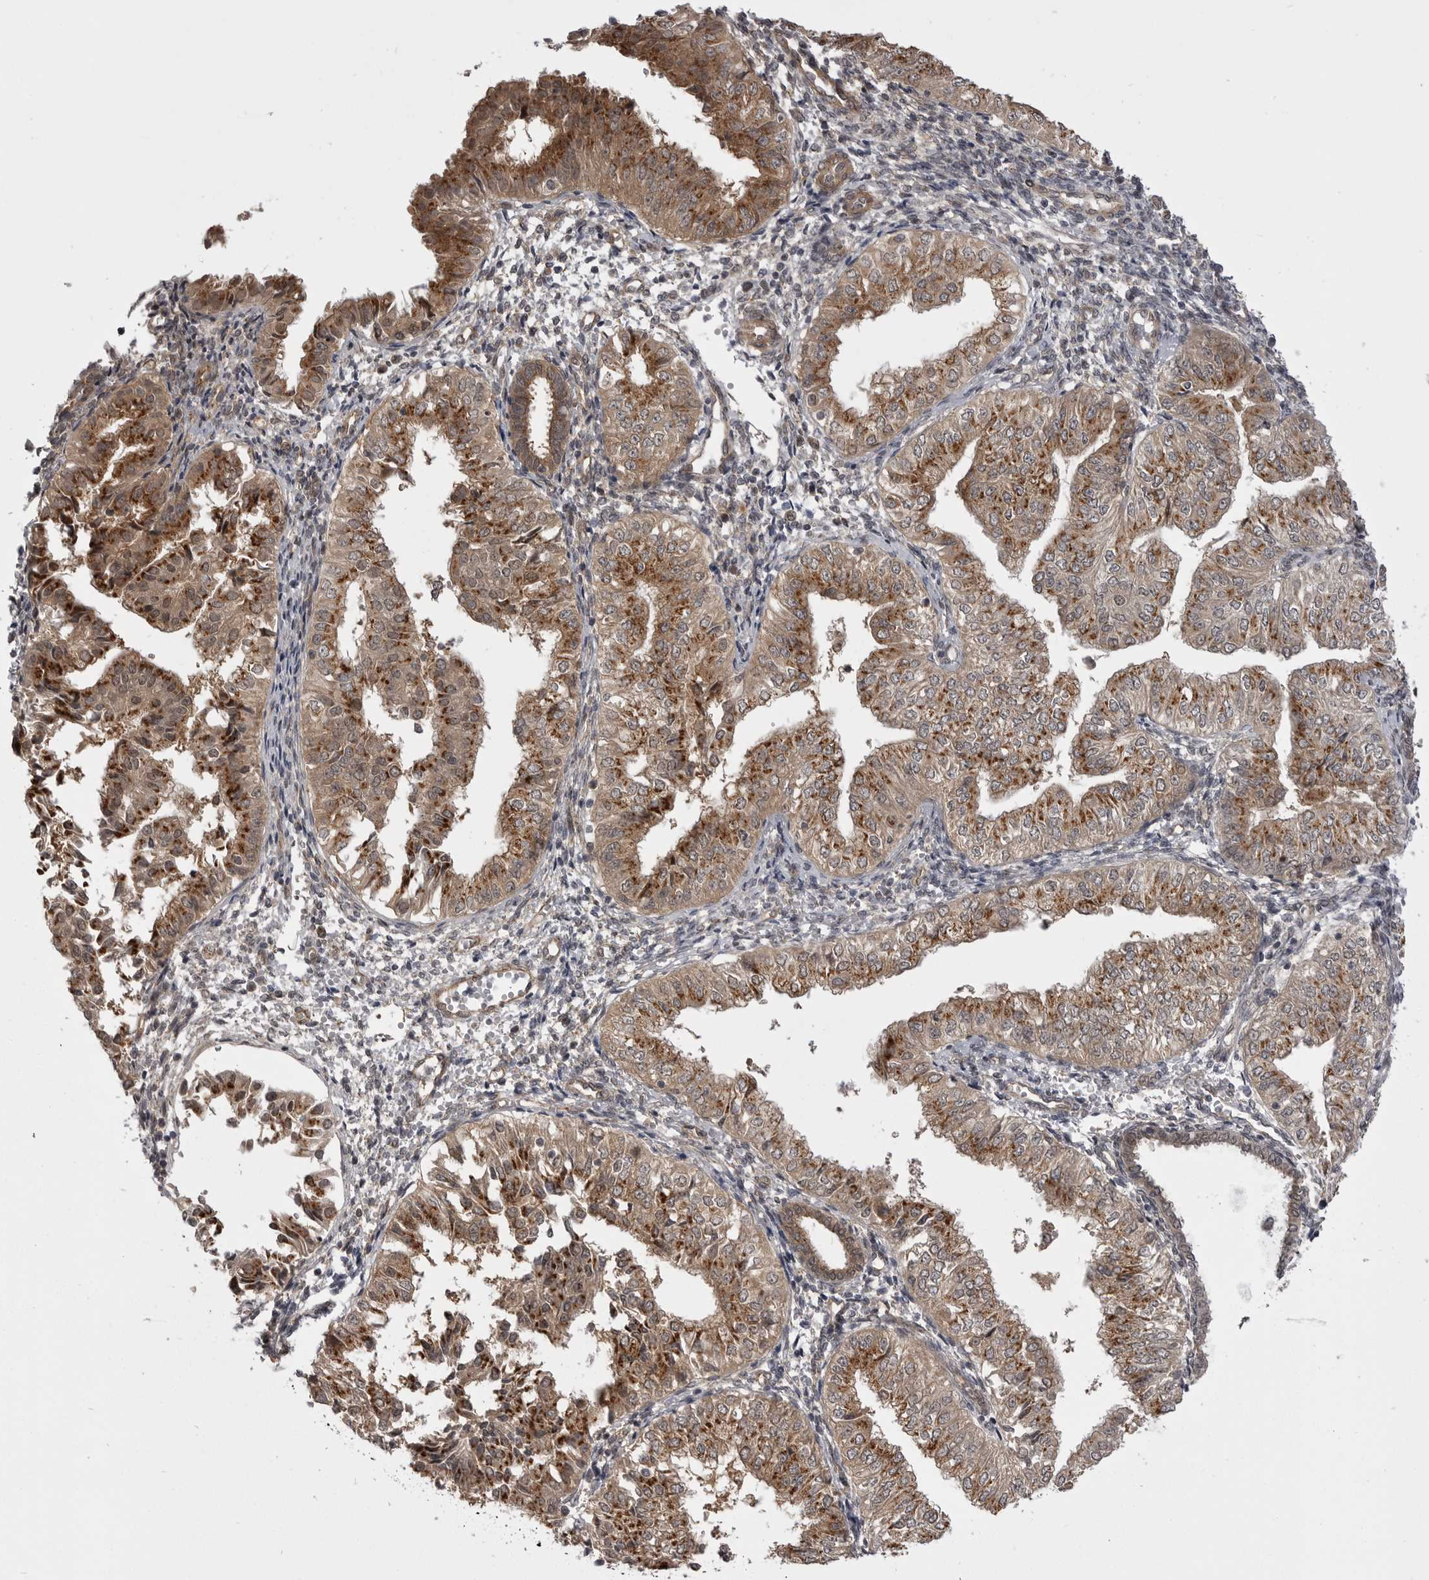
{"staining": {"intensity": "strong", "quantity": ">75%", "location": "cytoplasmic/membranous"}, "tissue": "endometrial cancer", "cell_type": "Tumor cells", "image_type": "cancer", "snomed": [{"axis": "morphology", "description": "Normal tissue, NOS"}, {"axis": "morphology", "description": "Adenocarcinoma, NOS"}, {"axis": "topography", "description": "Endometrium"}], "caption": "A micrograph of adenocarcinoma (endometrial) stained for a protein displays strong cytoplasmic/membranous brown staining in tumor cells.", "gene": "PDCL", "patient": {"sex": "female", "age": 53}}